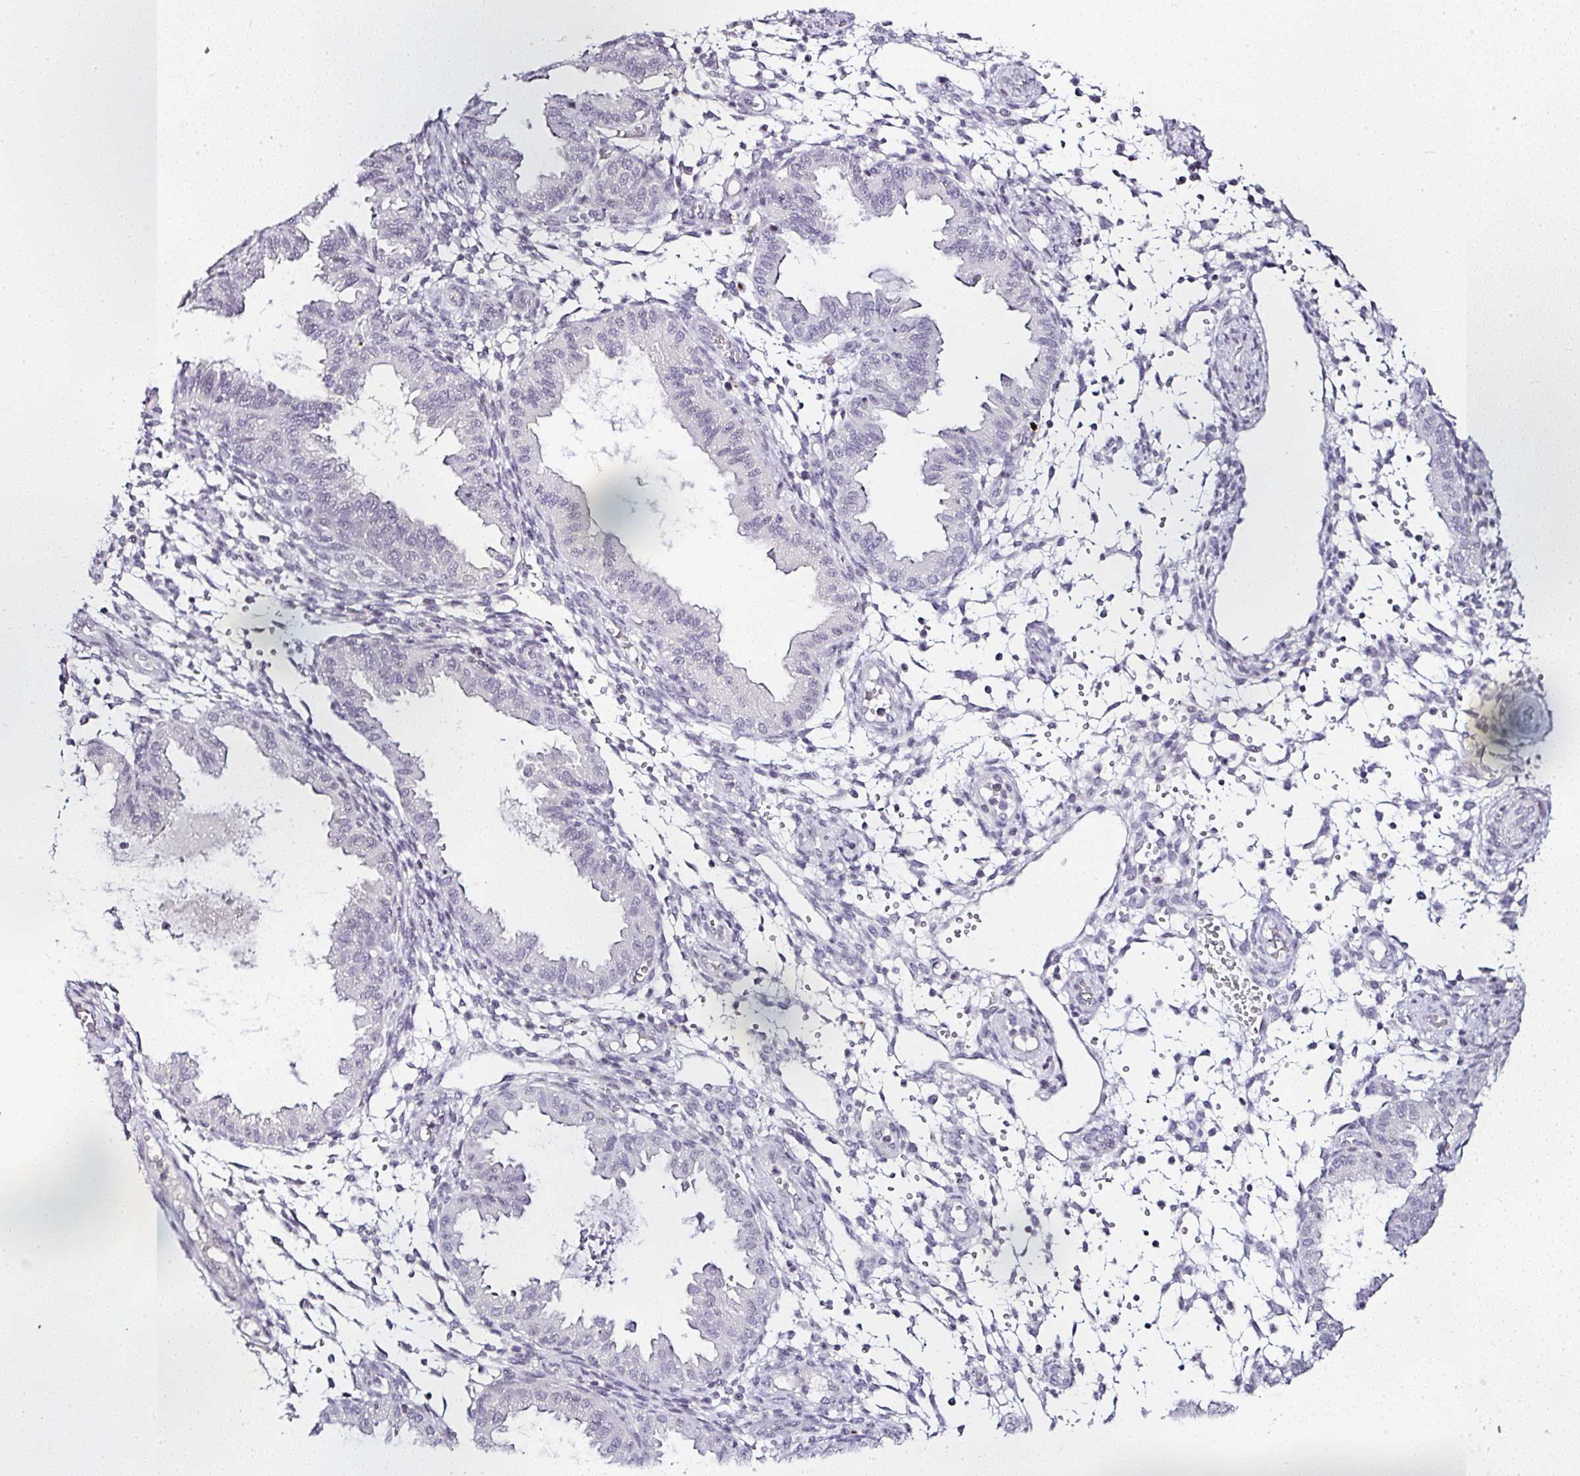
{"staining": {"intensity": "negative", "quantity": "none", "location": "none"}, "tissue": "endometrium", "cell_type": "Cells in endometrial stroma", "image_type": "normal", "snomed": [{"axis": "morphology", "description": "Normal tissue, NOS"}, {"axis": "topography", "description": "Endometrium"}], "caption": "This histopathology image is of normal endometrium stained with IHC to label a protein in brown with the nuclei are counter-stained blue. There is no staining in cells in endometrial stroma.", "gene": "SERPINB3", "patient": {"sex": "female", "age": 33}}